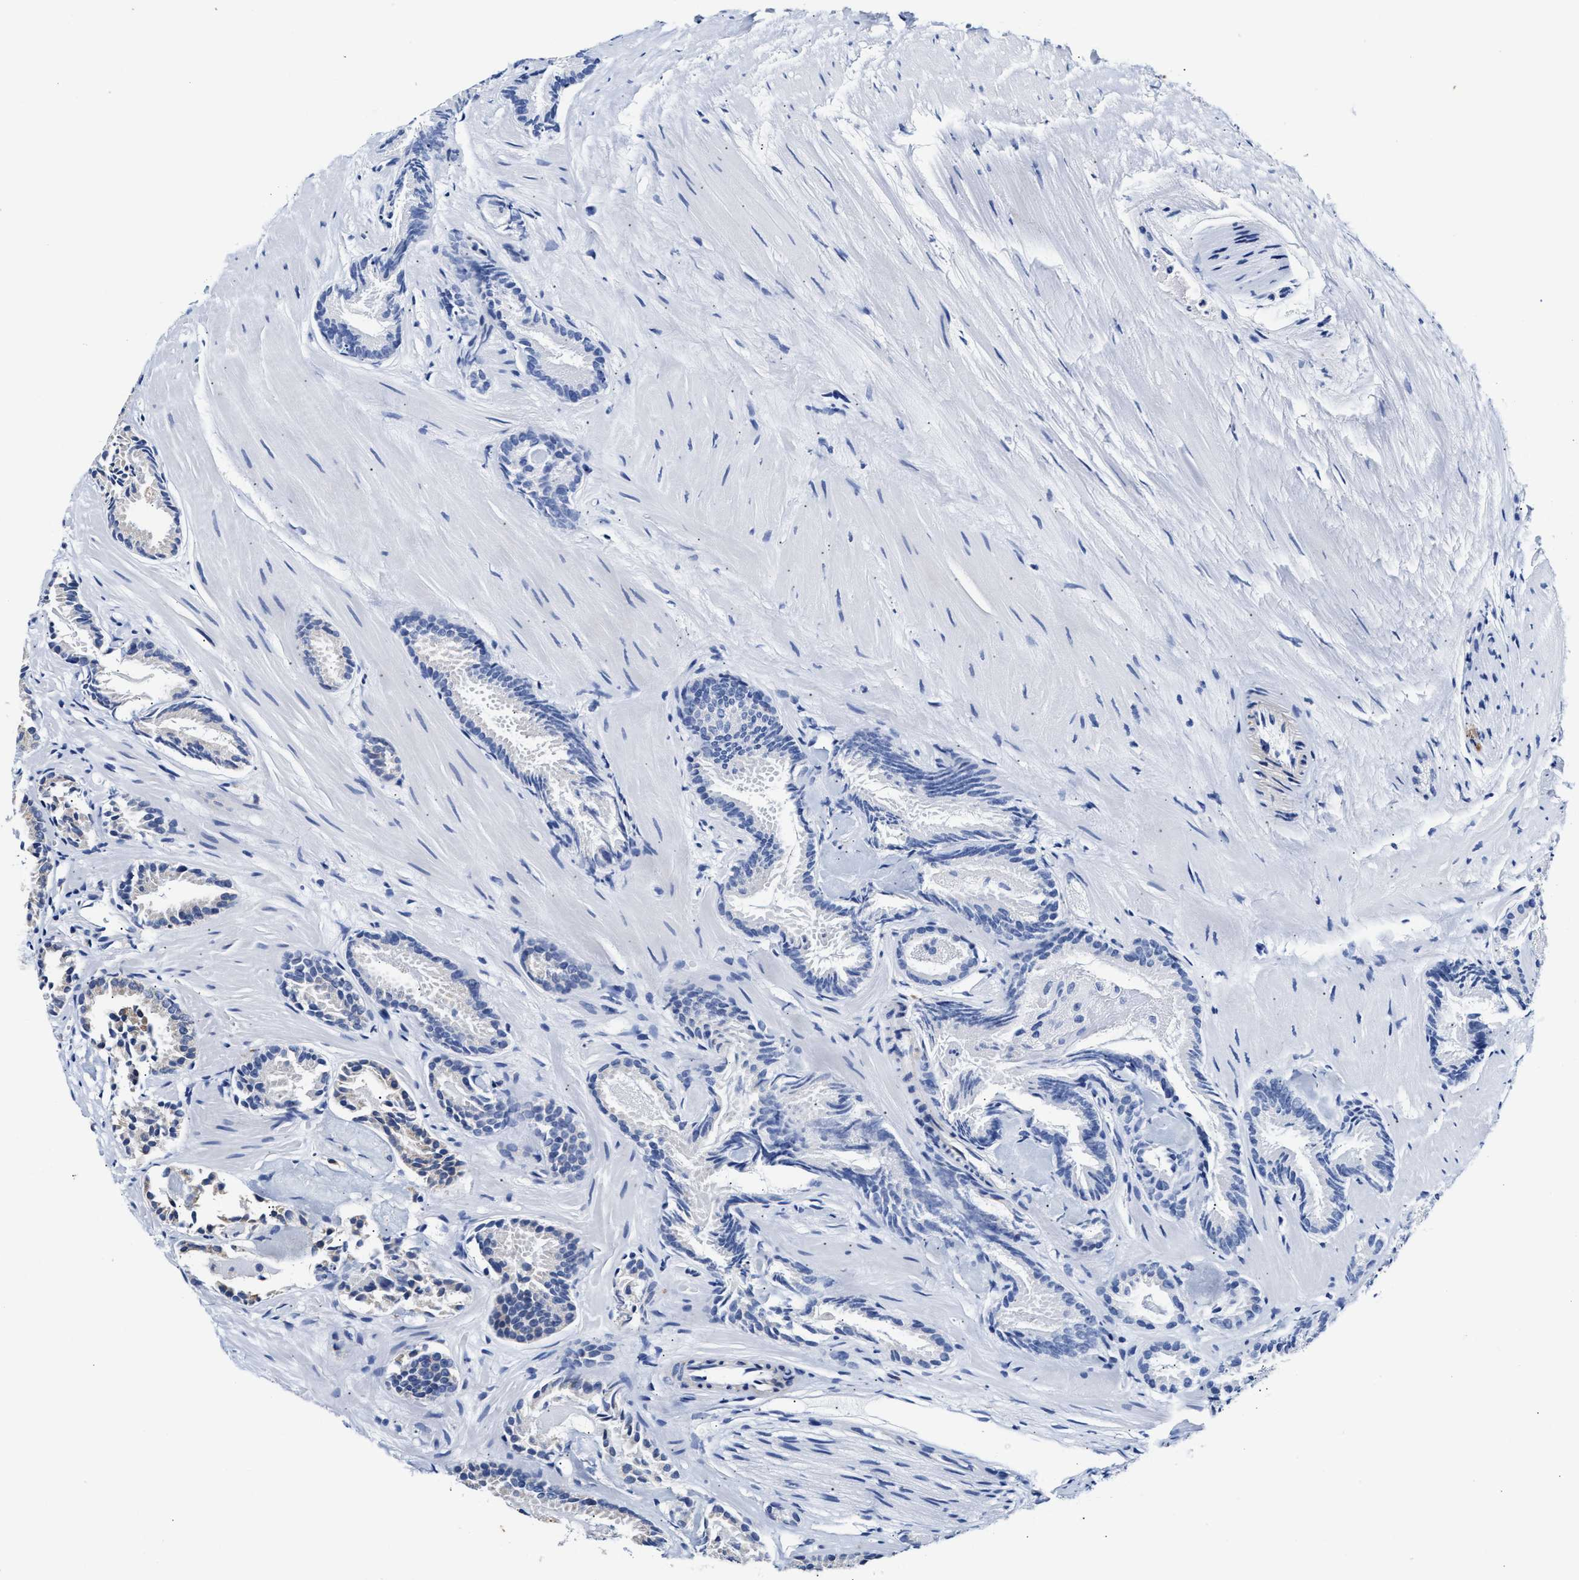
{"staining": {"intensity": "negative", "quantity": "none", "location": "none"}, "tissue": "prostate cancer", "cell_type": "Tumor cells", "image_type": "cancer", "snomed": [{"axis": "morphology", "description": "Adenocarcinoma, Low grade"}, {"axis": "topography", "description": "Prostate"}], "caption": "A photomicrograph of adenocarcinoma (low-grade) (prostate) stained for a protein demonstrates no brown staining in tumor cells.", "gene": "ACADVL", "patient": {"sex": "male", "age": 51}}